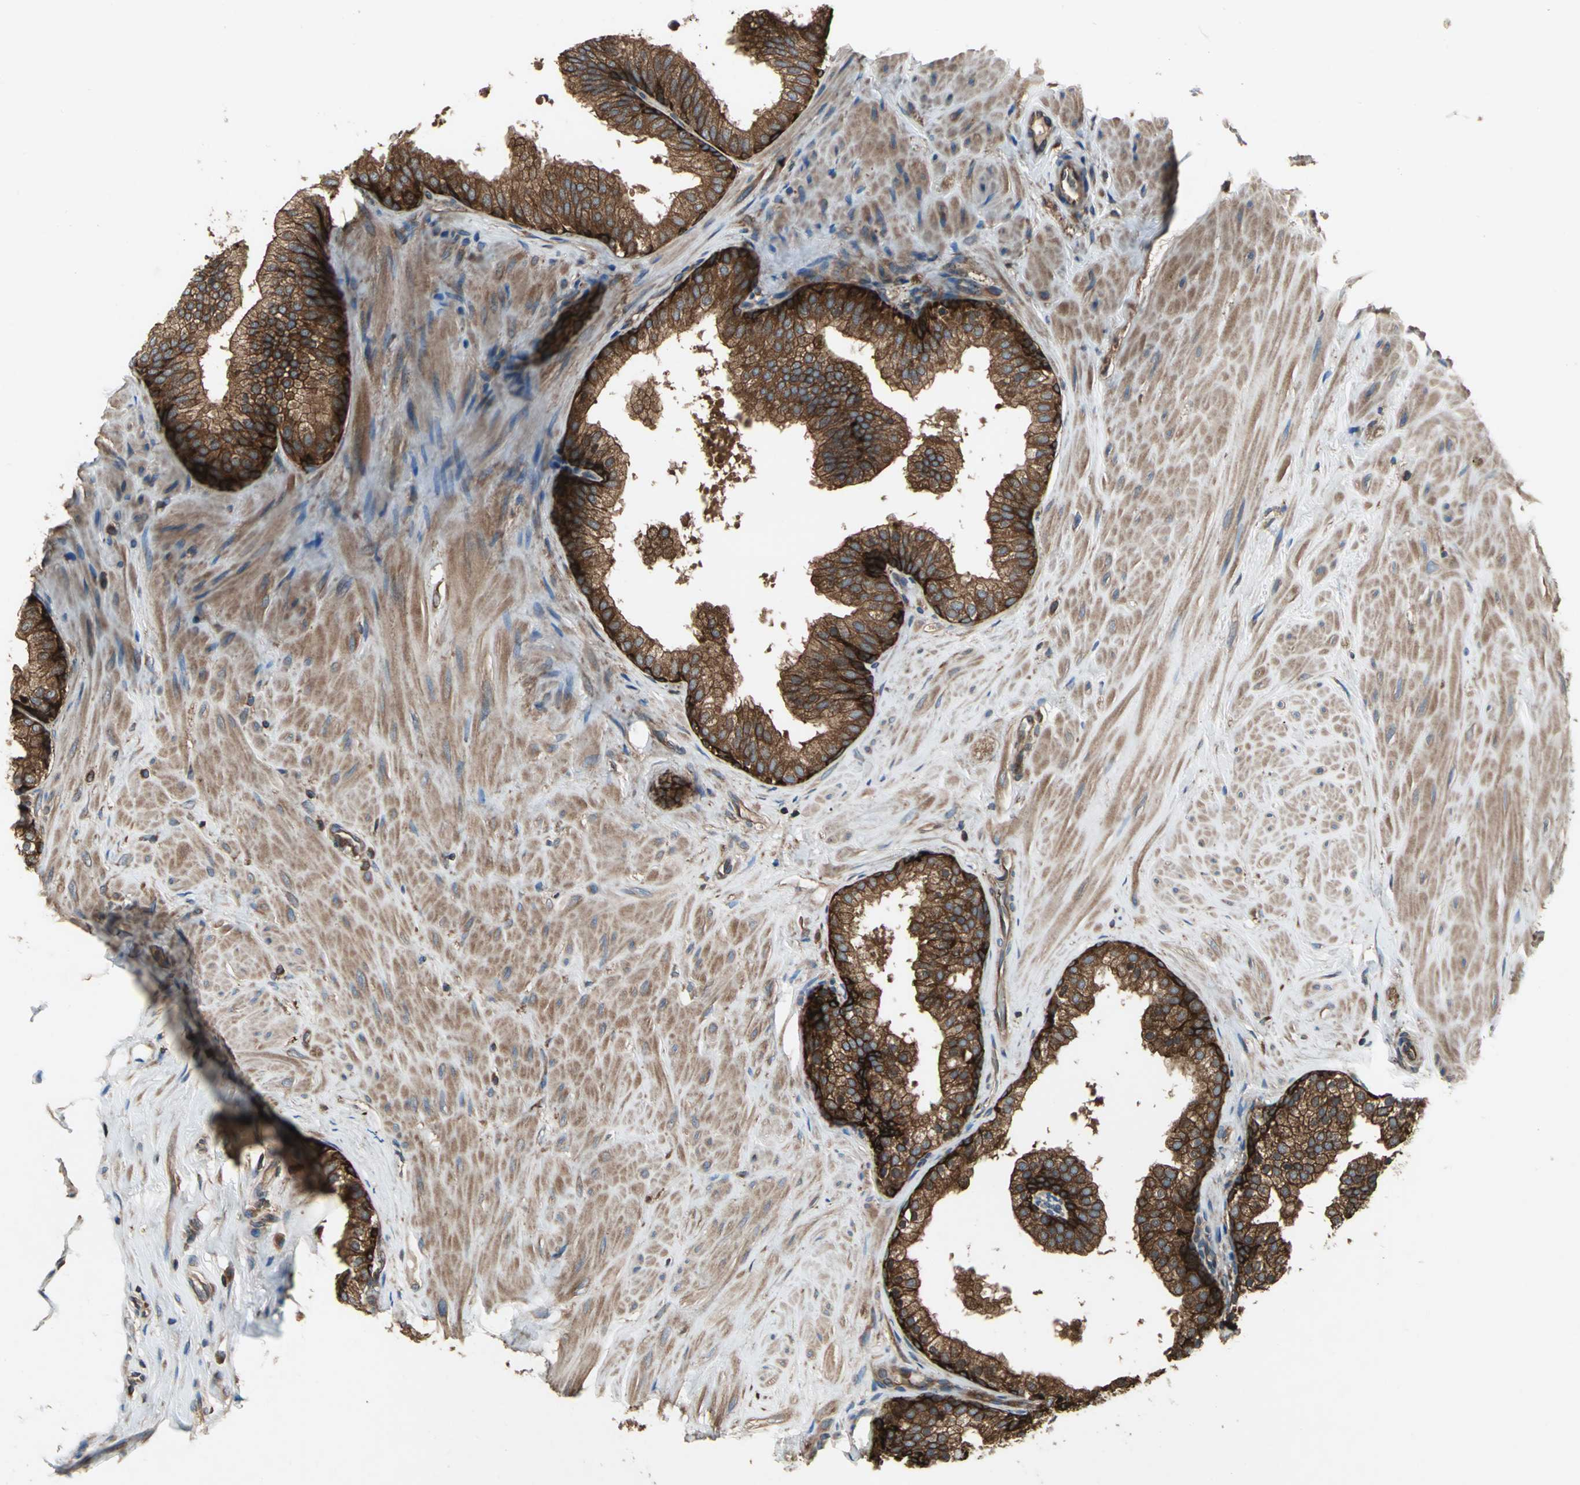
{"staining": {"intensity": "strong", "quantity": ">75%", "location": "cytoplasmic/membranous"}, "tissue": "prostate", "cell_type": "Glandular cells", "image_type": "normal", "snomed": [{"axis": "morphology", "description": "Normal tissue, NOS"}, {"axis": "topography", "description": "Prostate"}], "caption": "Immunohistochemistry (IHC) image of normal prostate stained for a protein (brown), which demonstrates high levels of strong cytoplasmic/membranous expression in approximately >75% of glandular cells.", "gene": "CAPN1", "patient": {"sex": "male", "age": 60}}